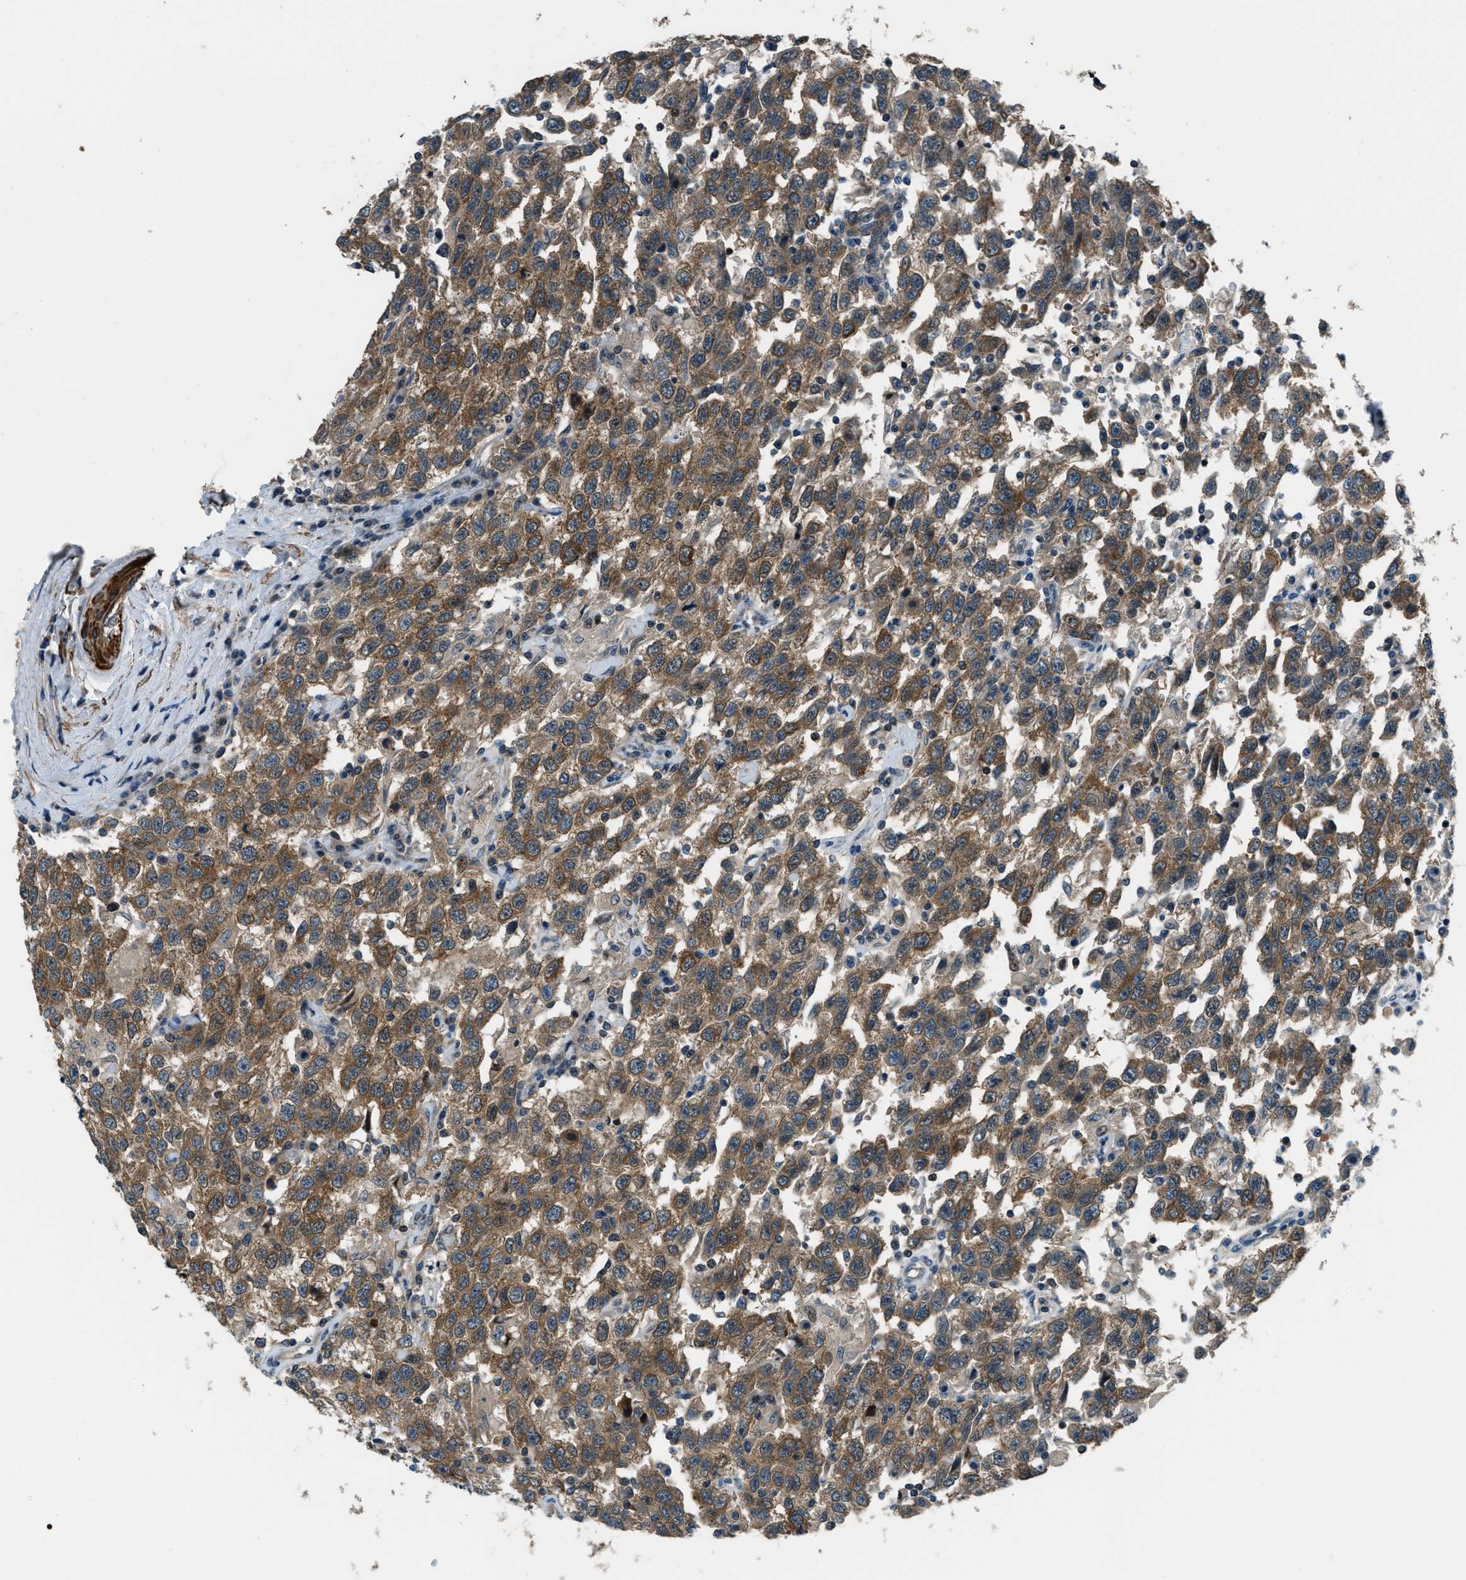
{"staining": {"intensity": "moderate", "quantity": ">75%", "location": "cytoplasmic/membranous"}, "tissue": "testis cancer", "cell_type": "Tumor cells", "image_type": "cancer", "snomed": [{"axis": "morphology", "description": "Seminoma, NOS"}, {"axis": "topography", "description": "Testis"}], "caption": "This is a photomicrograph of immunohistochemistry staining of testis cancer, which shows moderate positivity in the cytoplasmic/membranous of tumor cells.", "gene": "NUDCD3", "patient": {"sex": "male", "age": 41}}